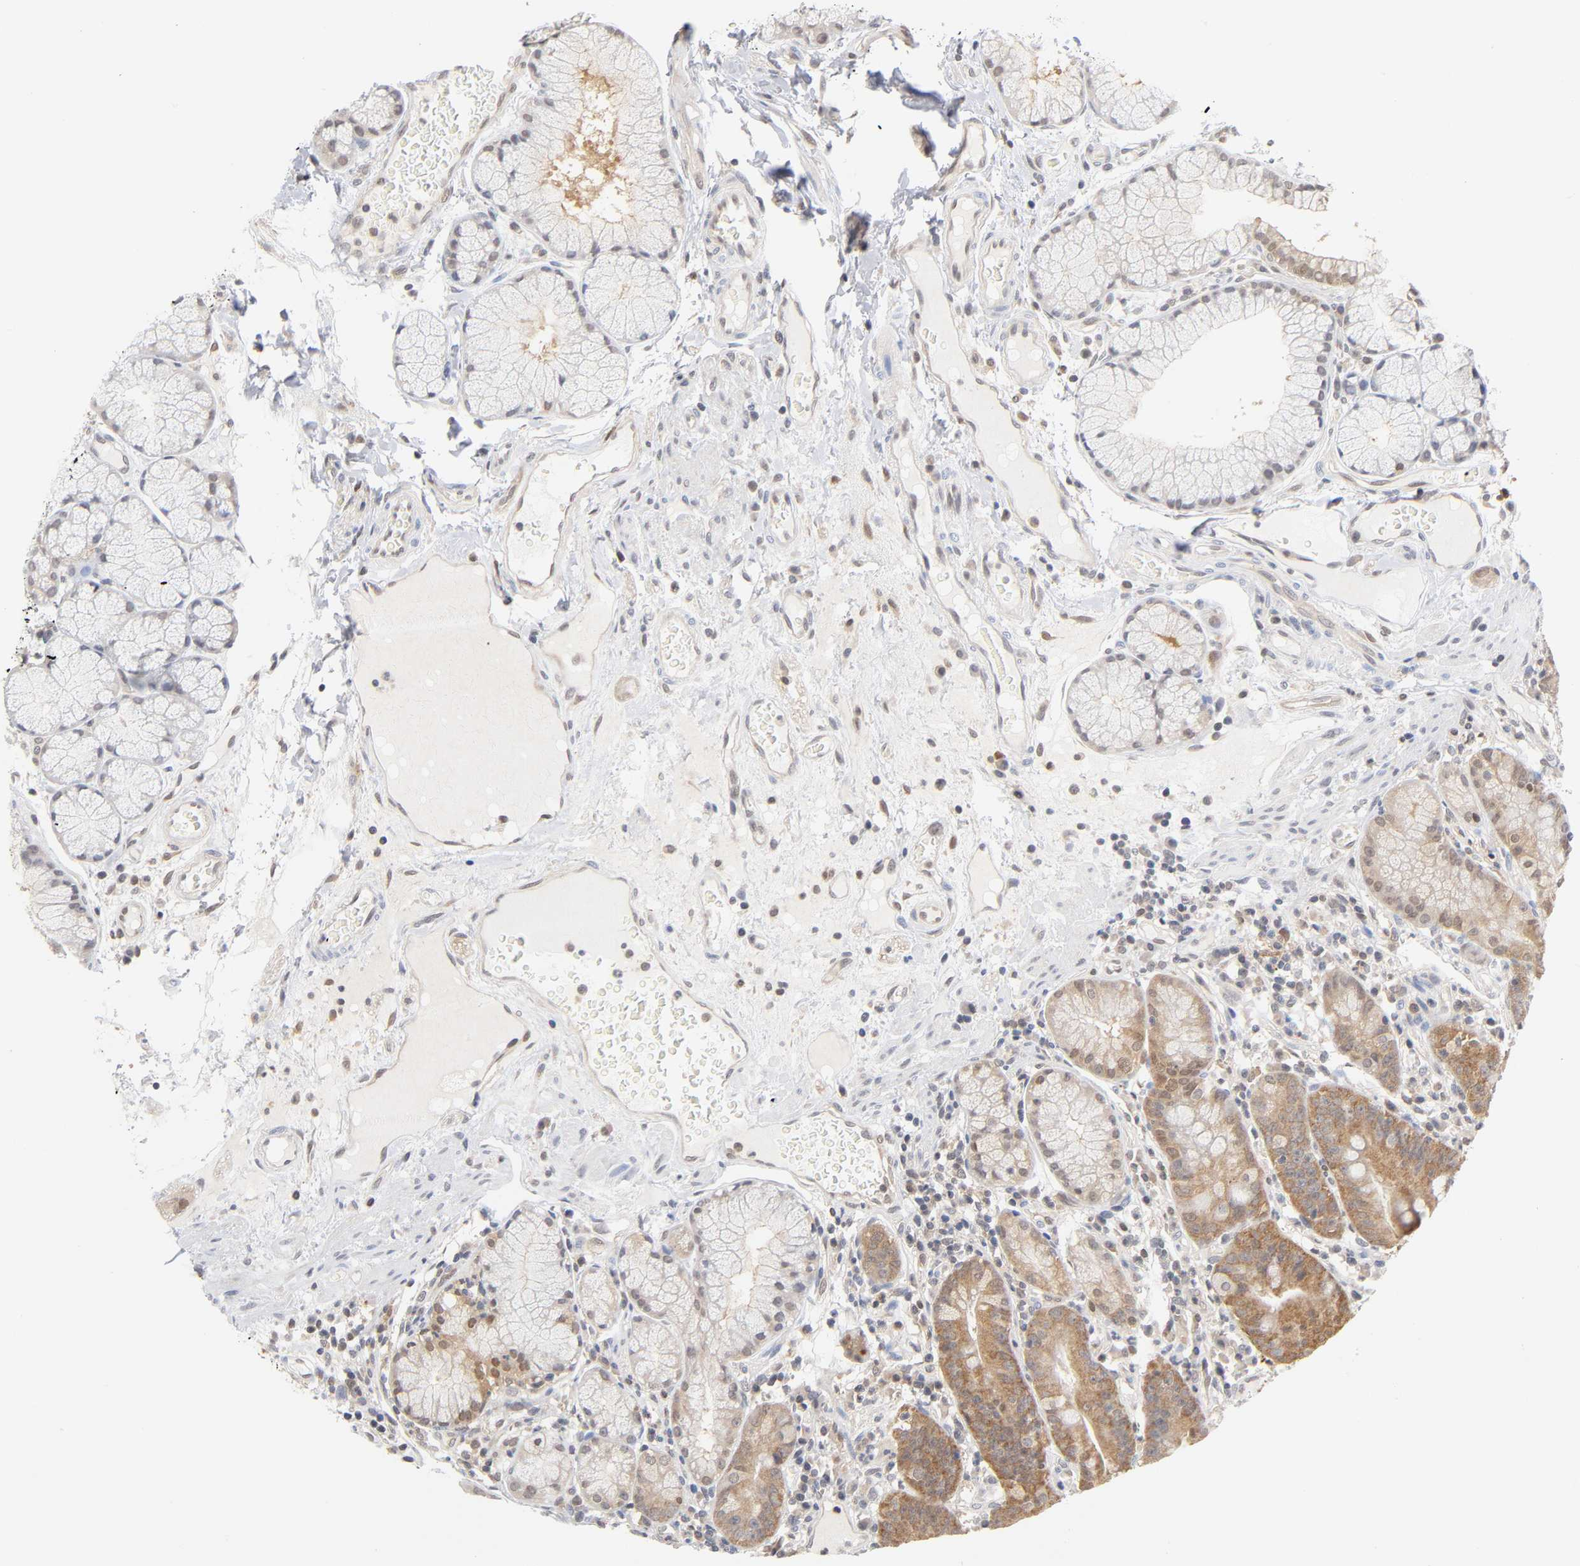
{"staining": {"intensity": "moderate", "quantity": ">75%", "location": "cytoplasmic/membranous"}, "tissue": "duodenum", "cell_type": "Glandular cells", "image_type": "normal", "snomed": [{"axis": "morphology", "description": "Normal tissue, NOS"}, {"axis": "topography", "description": "Duodenum"}], "caption": "Immunohistochemical staining of normal duodenum demonstrates medium levels of moderate cytoplasmic/membranous staining in about >75% of glandular cells. (IHC, brightfield microscopy, high magnification).", "gene": "DFFB", "patient": {"sex": "male", "age": 50}}